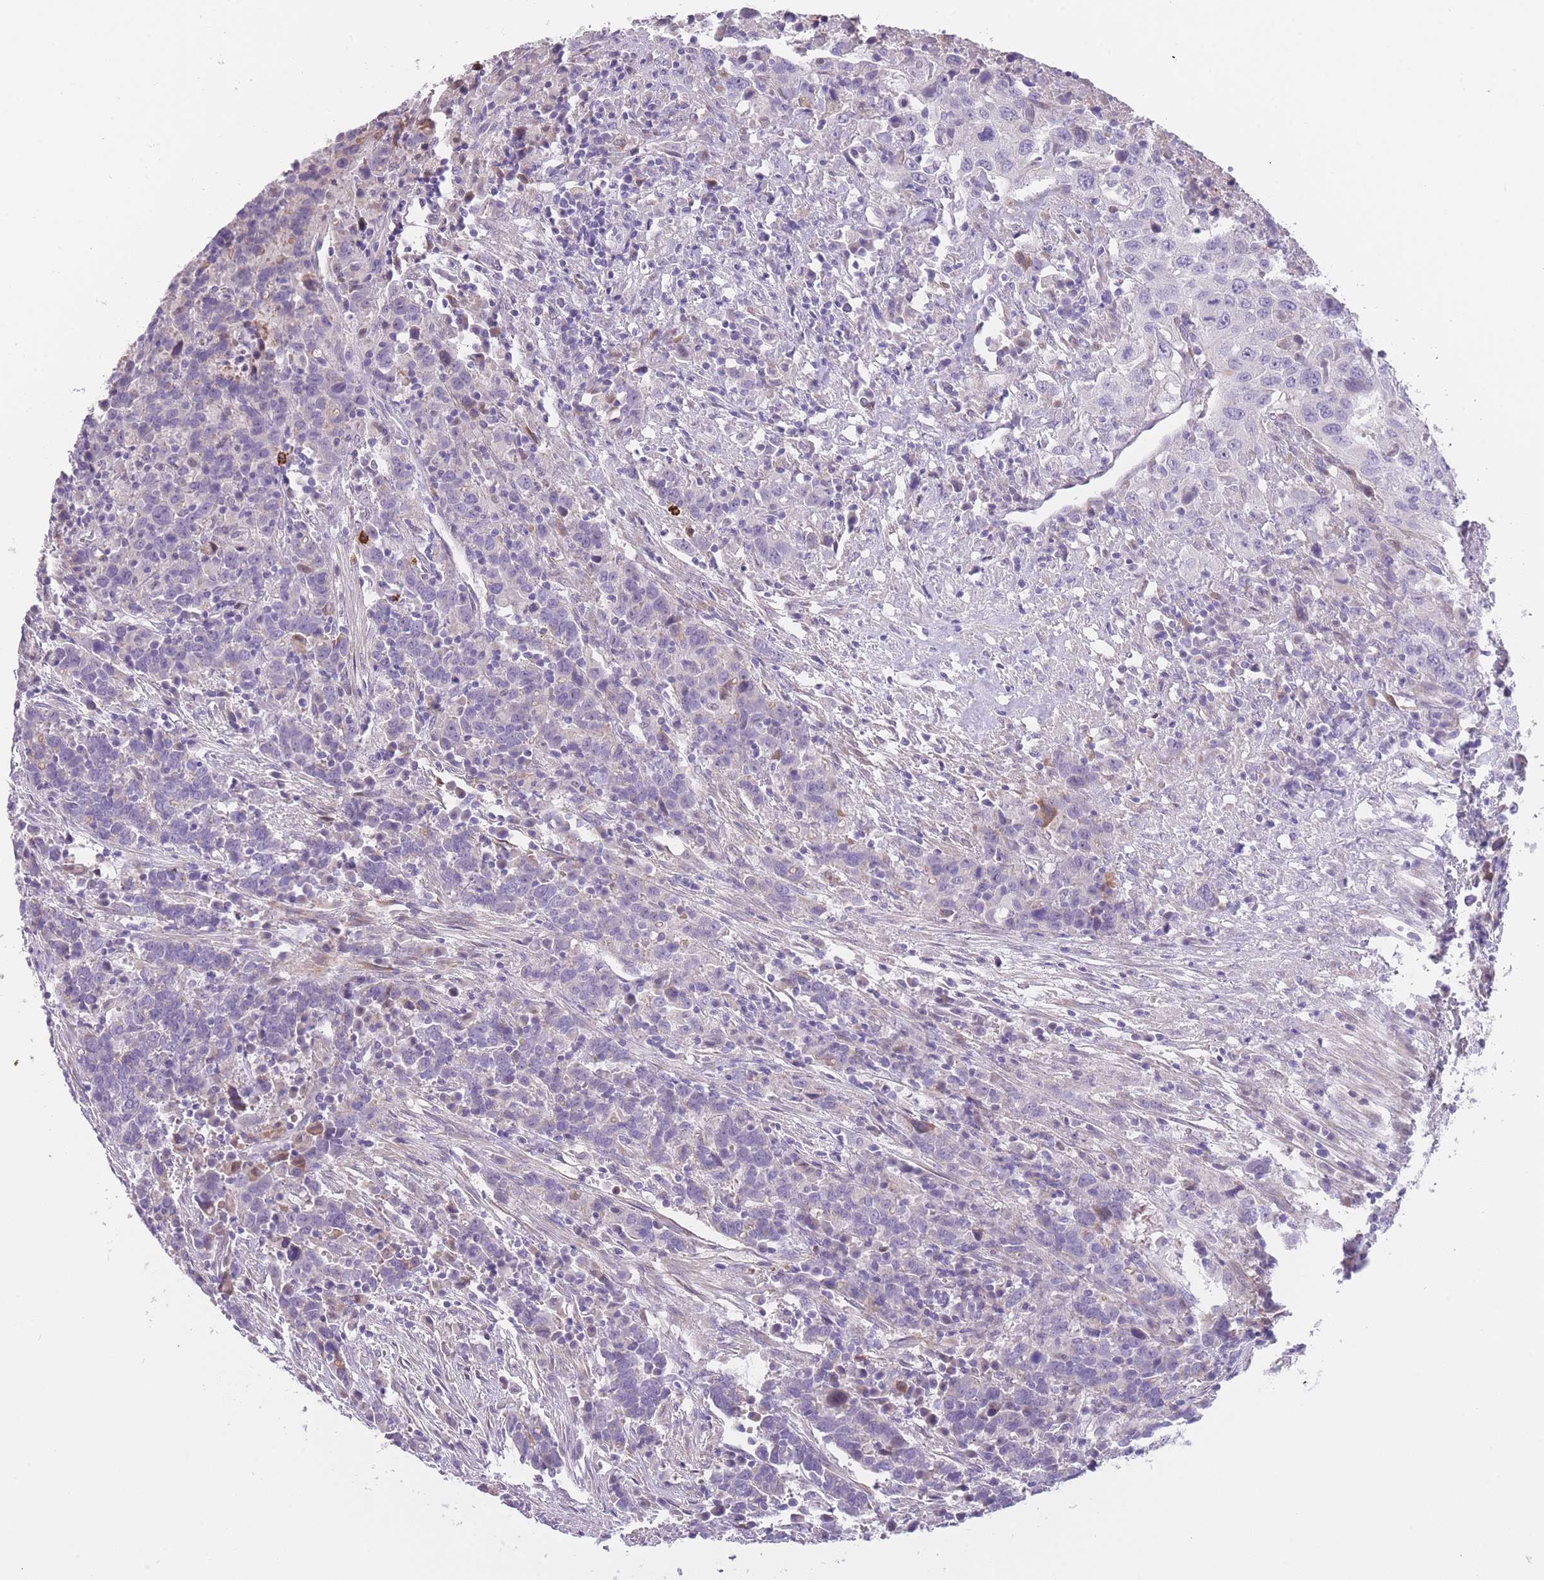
{"staining": {"intensity": "negative", "quantity": "none", "location": "none"}, "tissue": "urothelial cancer", "cell_type": "Tumor cells", "image_type": "cancer", "snomed": [{"axis": "morphology", "description": "Urothelial carcinoma, High grade"}, {"axis": "topography", "description": "Urinary bladder"}], "caption": "High-grade urothelial carcinoma was stained to show a protein in brown. There is no significant expression in tumor cells.", "gene": "IMPG1", "patient": {"sex": "male", "age": 61}}